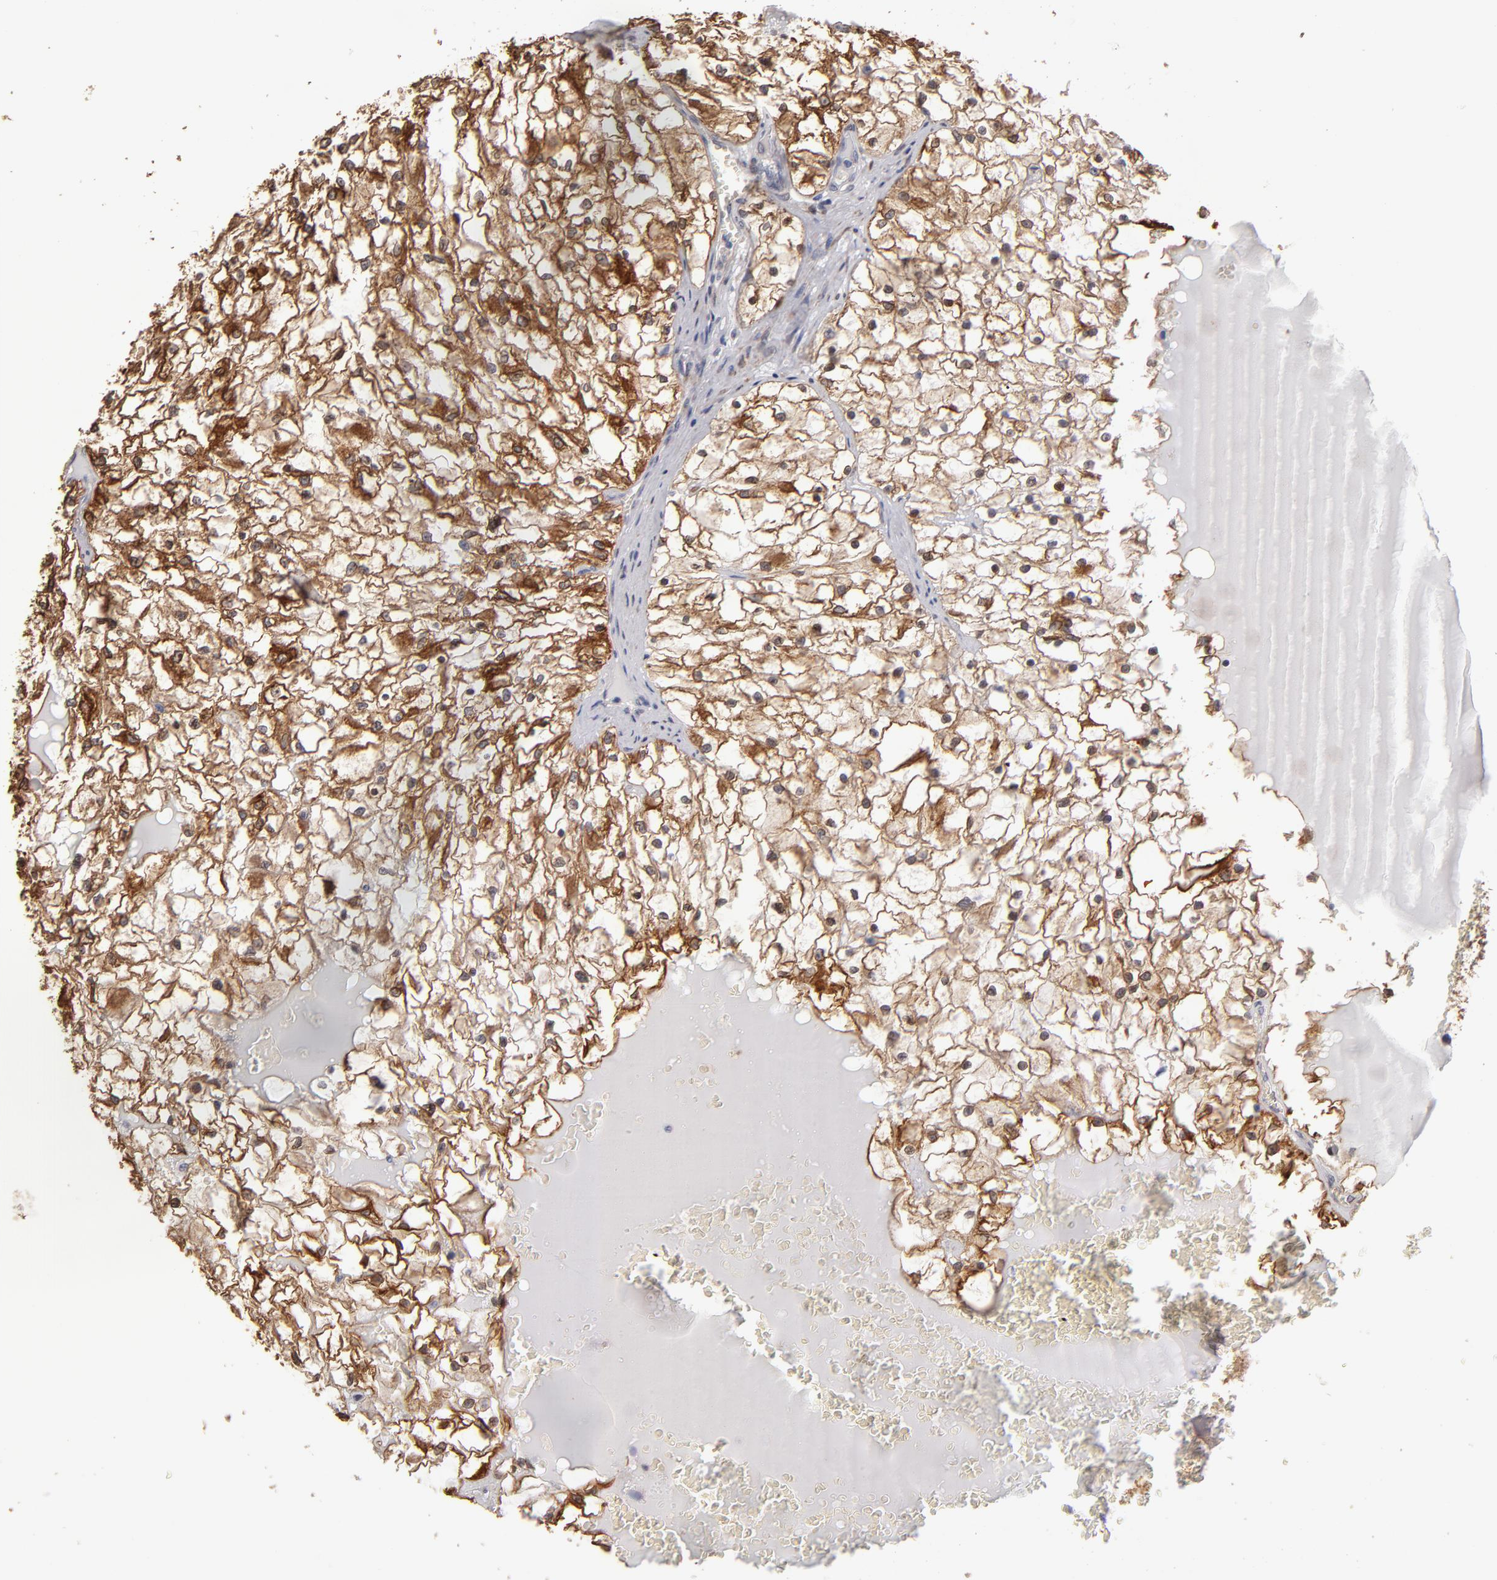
{"staining": {"intensity": "moderate", "quantity": "25%-75%", "location": "cytoplasmic/membranous"}, "tissue": "renal cancer", "cell_type": "Tumor cells", "image_type": "cancer", "snomed": [{"axis": "morphology", "description": "Adenocarcinoma, NOS"}, {"axis": "topography", "description": "Kidney"}], "caption": "Moderate cytoplasmic/membranous protein staining is appreciated in about 25%-75% of tumor cells in renal adenocarcinoma. (brown staining indicates protein expression, while blue staining denotes nuclei).", "gene": "PGRMC1", "patient": {"sex": "male", "age": 61}}